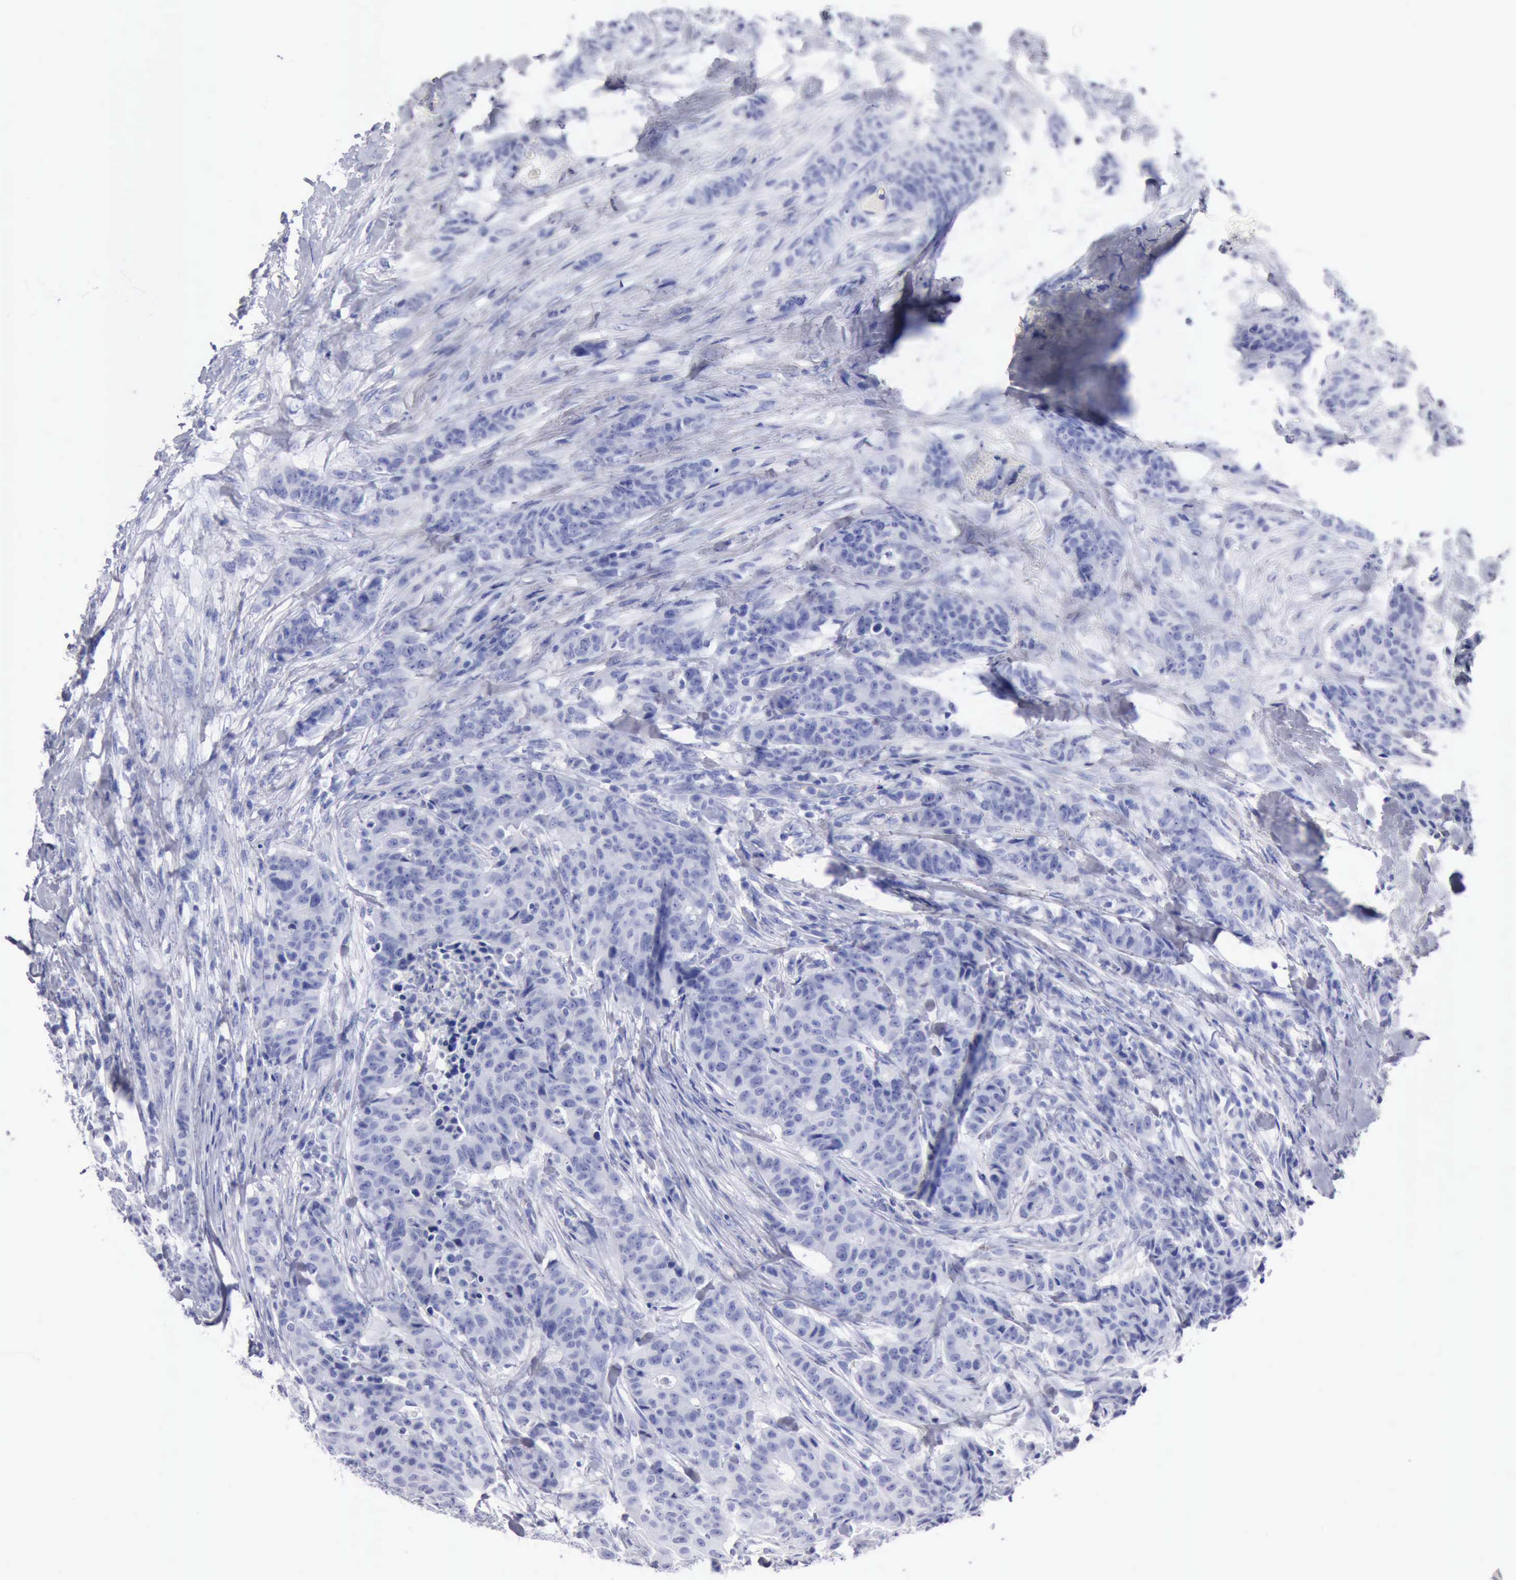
{"staining": {"intensity": "negative", "quantity": "none", "location": "none"}, "tissue": "breast cancer", "cell_type": "Tumor cells", "image_type": "cancer", "snomed": [{"axis": "morphology", "description": "Duct carcinoma"}, {"axis": "topography", "description": "Breast"}], "caption": "Human breast cancer stained for a protein using IHC exhibits no staining in tumor cells.", "gene": "CYP19A1", "patient": {"sex": "female", "age": 40}}